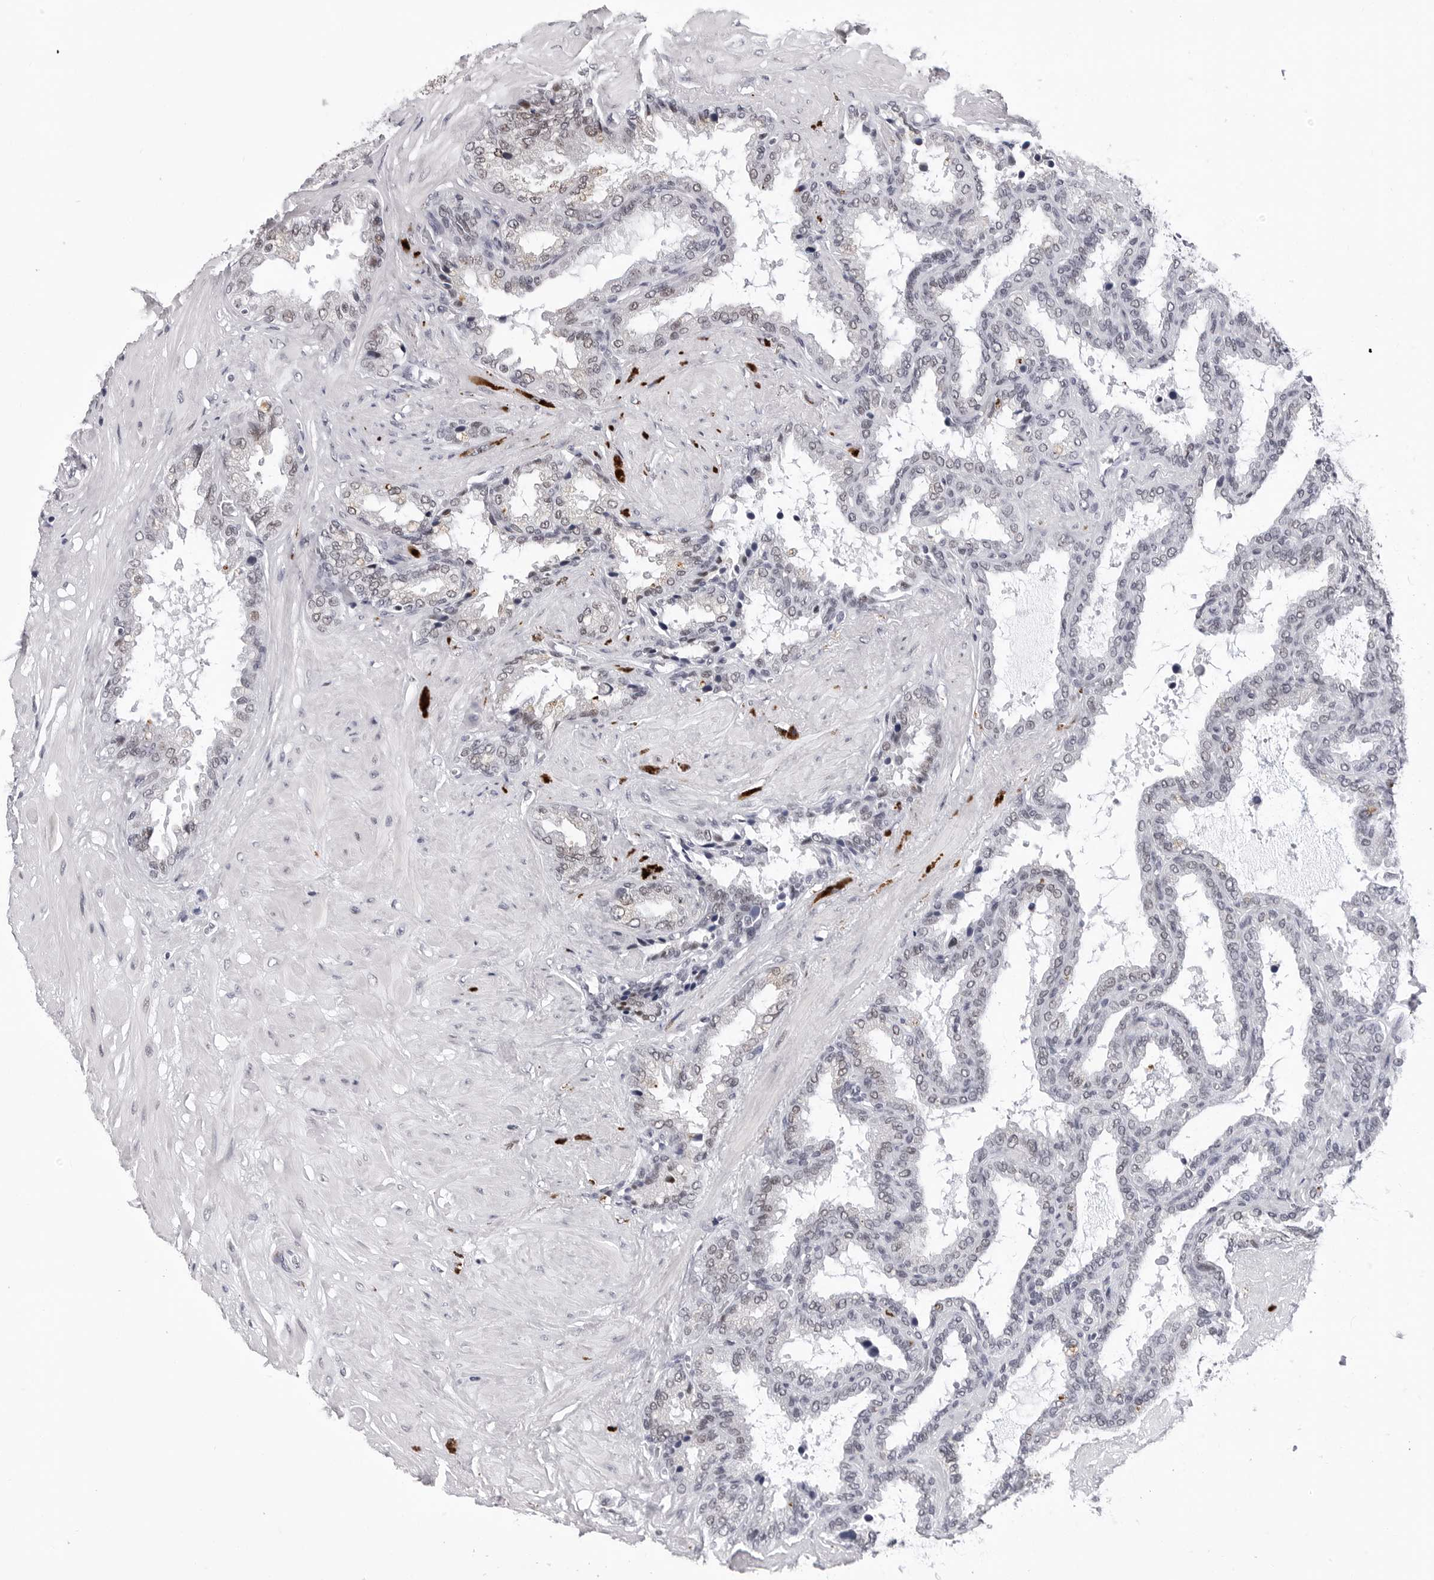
{"staining": {"intensity": "weak", "quantity": "<25%", "location": "nuclear"}, "tissue": "seminal vesicle", "cell_type": "Glandular cells", "image_type": "normal", "snomed": [{"axis": "morphology", "description": "Normal tissue, NOS"}, {"axis": "topography", "description": "Seminal veicle"}], "caption": "DAB (3,3'-diaminobenzidine) immunohistochemical staining of benign seminal vesicle shows no significant positivity in glandular cells.", "gene": "SF3B4", "patient": {"sex": "male", "age": 46}}